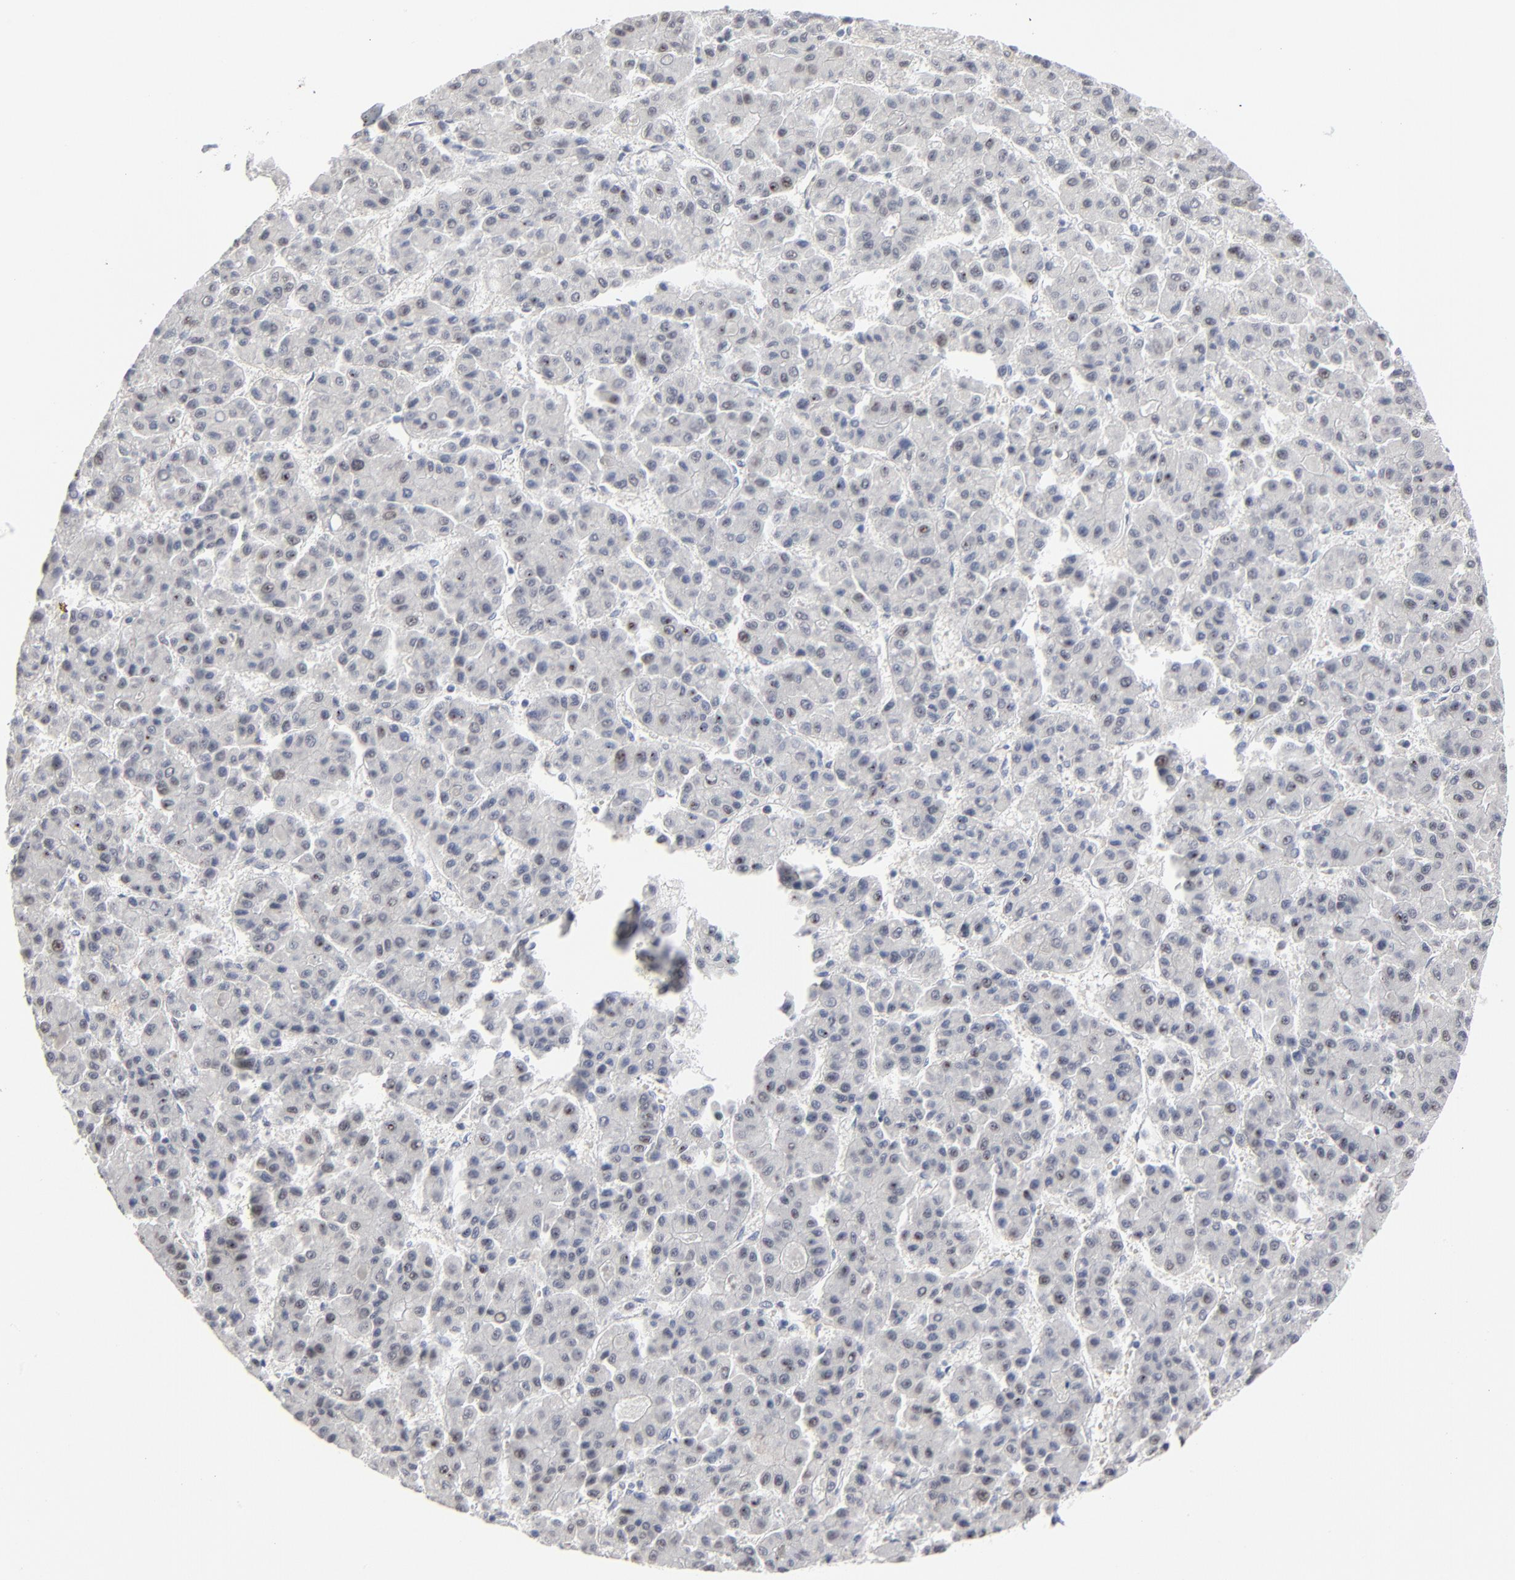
{"staining": {"intensity": "negative", "quantity": "none", "location": "none"}, "tissue": "liver cancer", "cell_type": "Tumor cells", "image_type": "cancer", "snomed": [{"axis": "morphology", "description": "Carcinoma, Hepatocellular, NOS"}, {"axis": "topography", "description": "Liver"}], "caption": "A micrograph of human liver cancer (hepatocellular carcinoma) is negative for staining in tumor cells.", "gene": "FOXN2", "patient": {"sex": "male", "age": 70}}